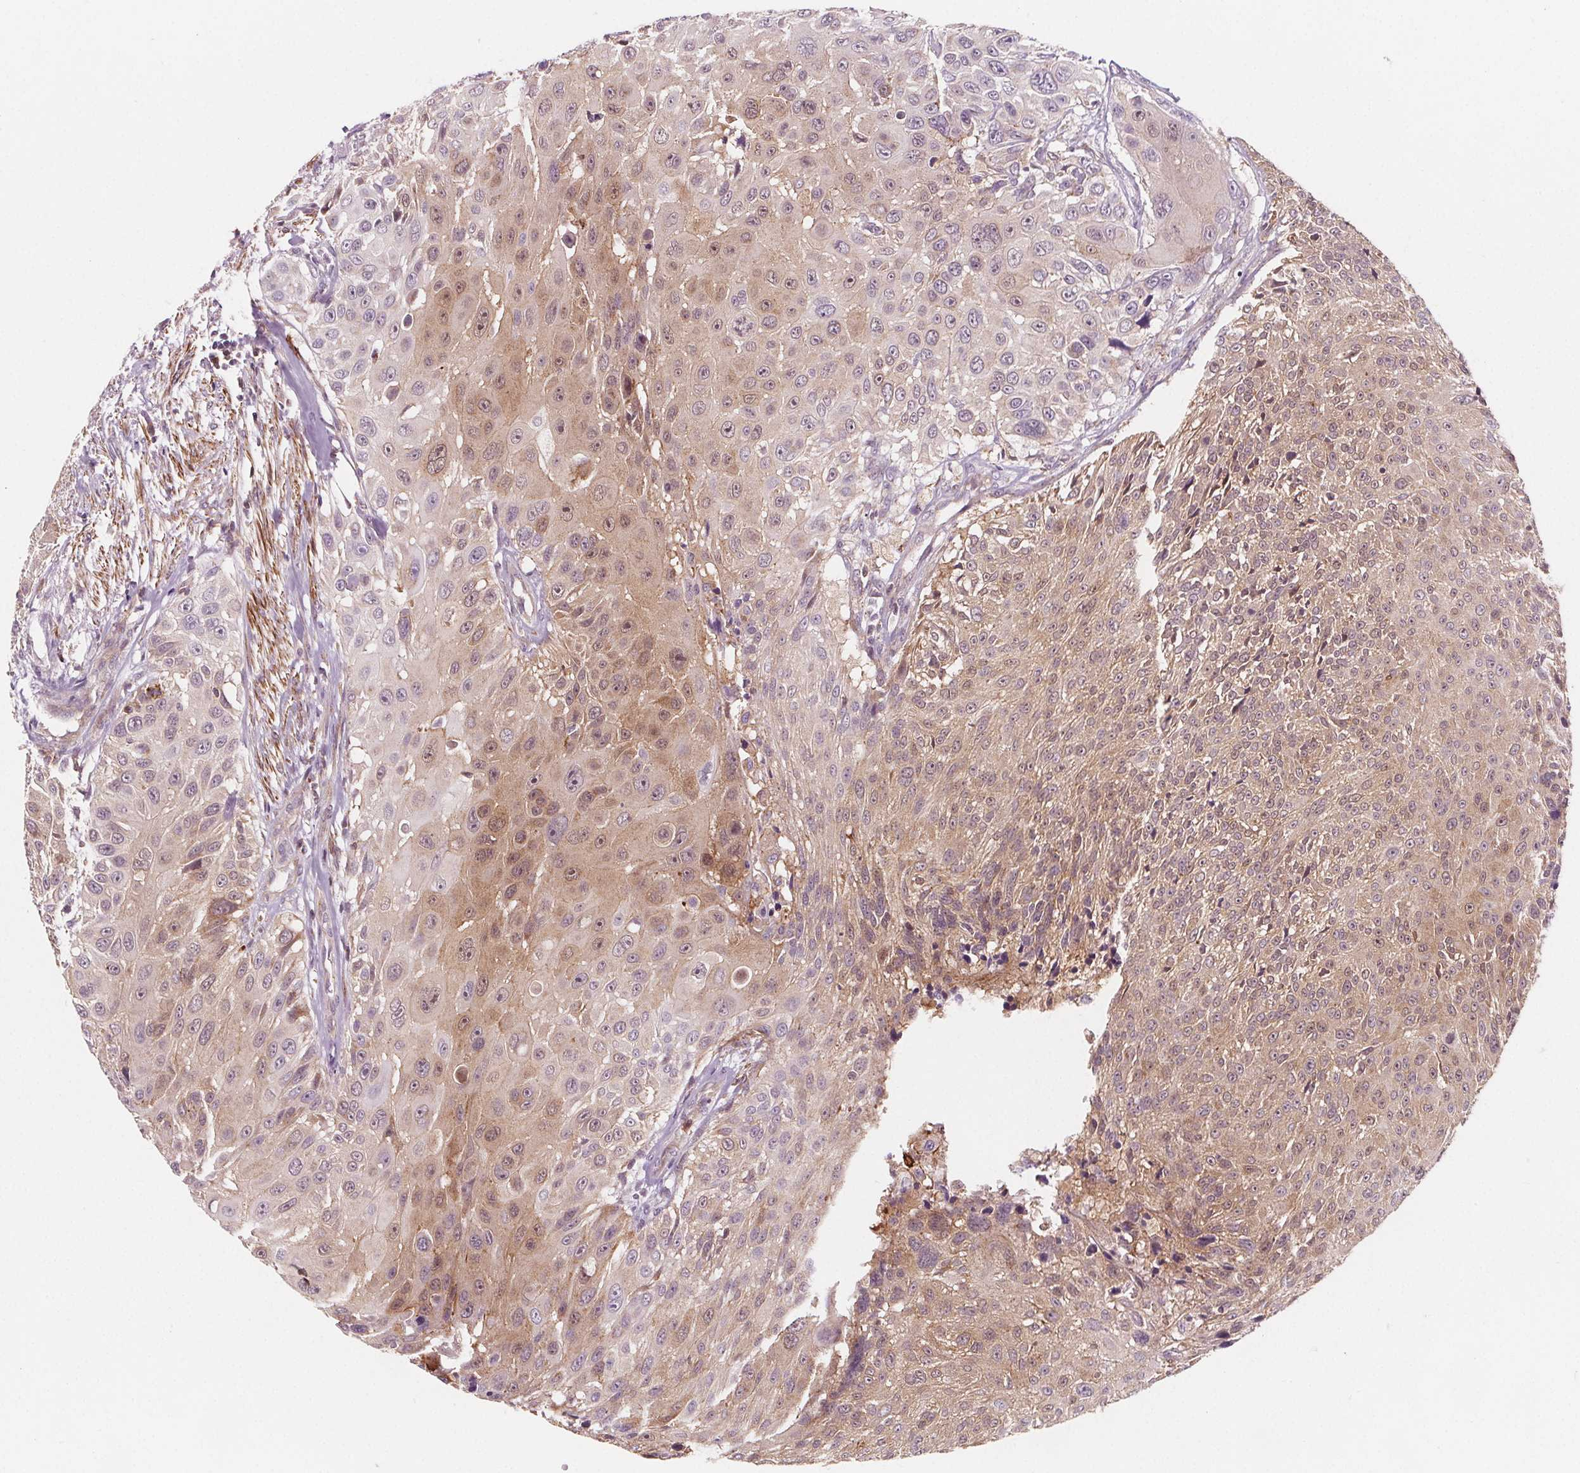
{"staining": {"intensity": "weak", "quantity": ">75%", "location": "cytoplasmic/membranous"}, "tissue": "urothelial cancer", "cell_type": "Tumor cells", "image_type": "cancer", "snomed": [{"axis": "morphology", "description": "Urothelial carcinoma, NOS"}, {"axis": "topography", "description": "Urinary bladder"}], "caption": "About >75% of tumor cells in transitional cell carcinoma show weak cytoplasmic/membranous protein staining as visualized by brown immunohistochemical staining.", "gene": "ADAM33", "patient": {"sex": "male", "age": 55}}